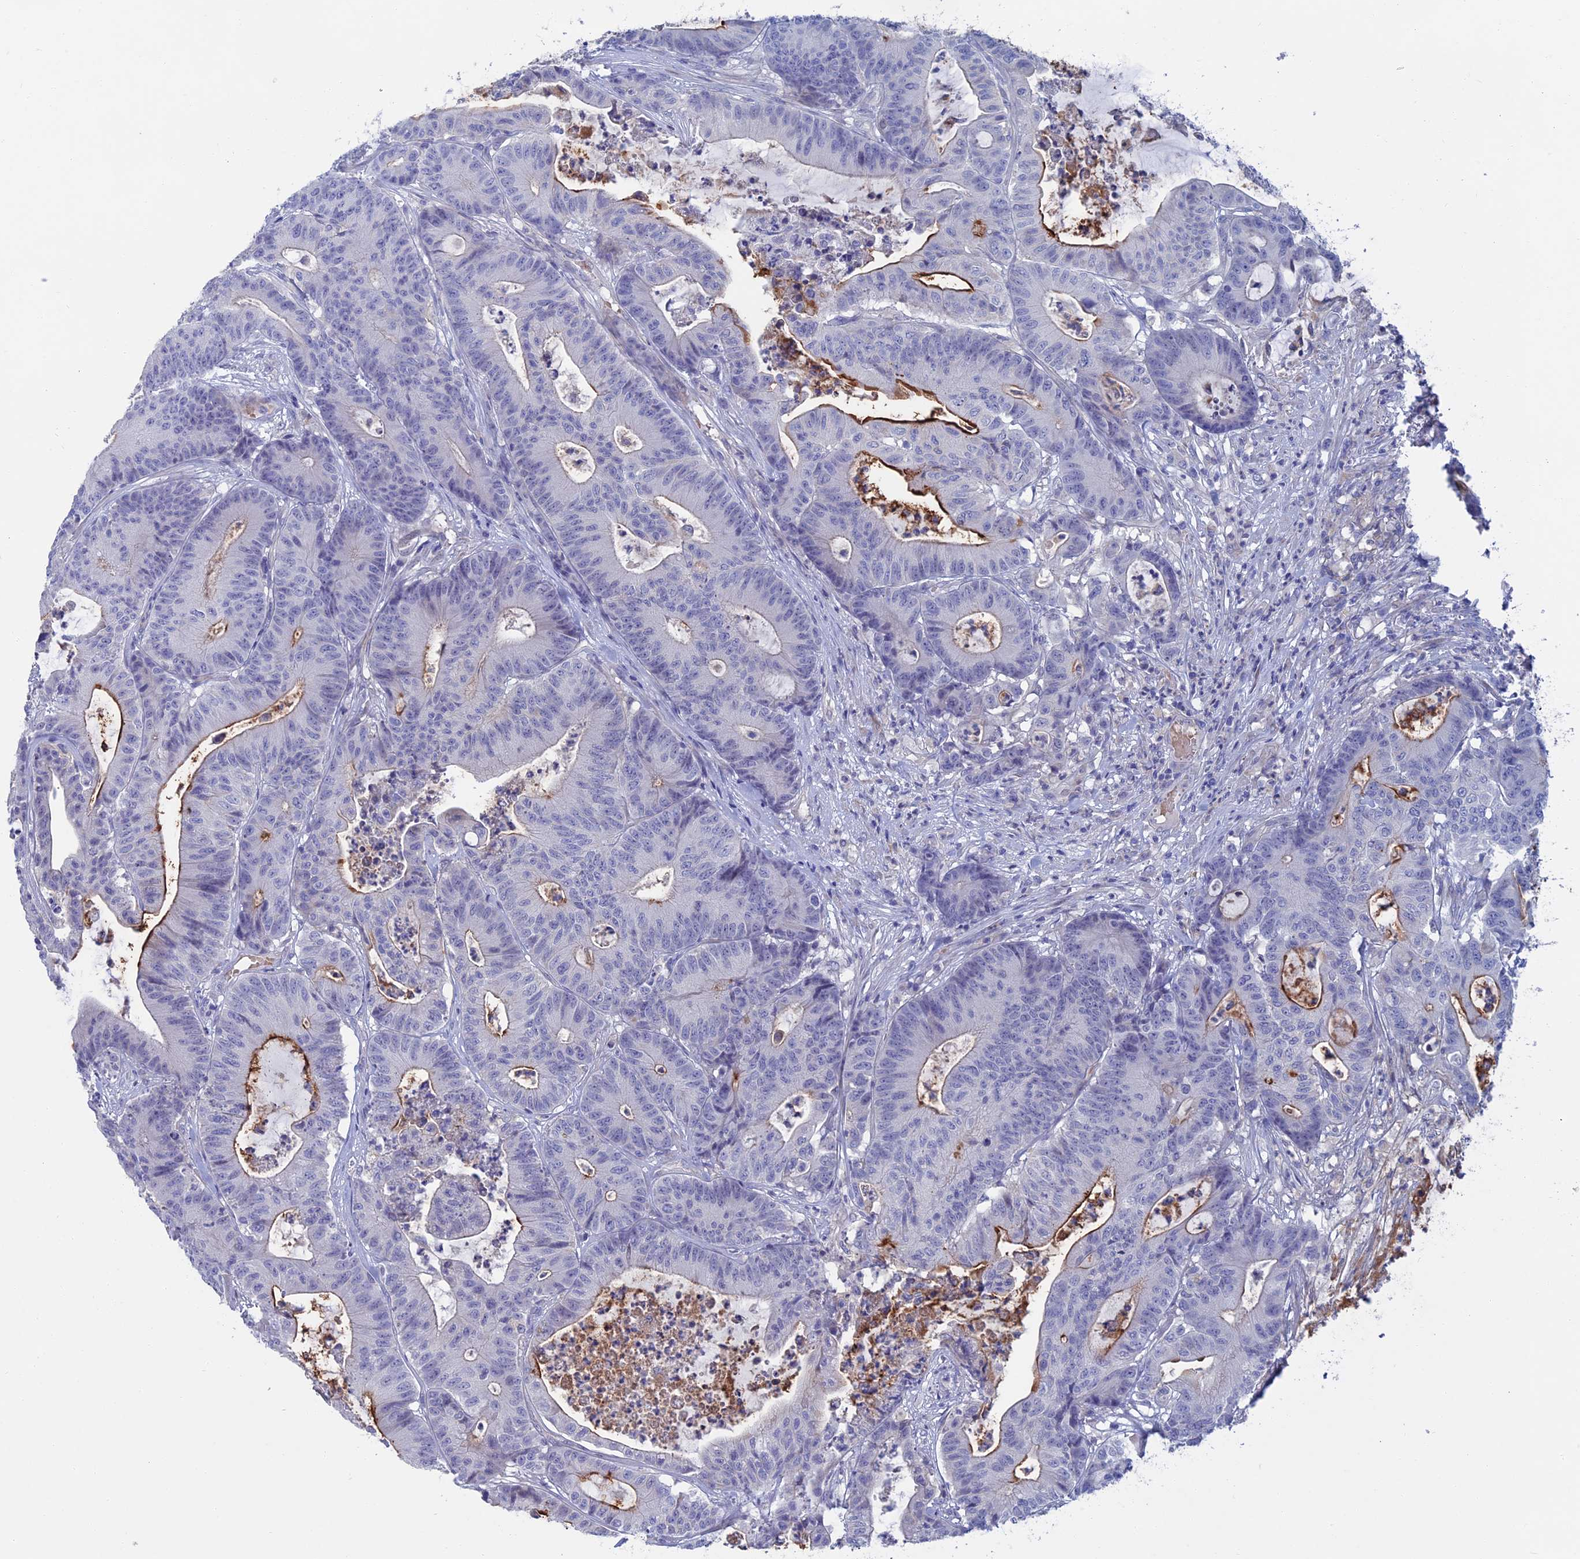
{"staining": {"intensity": "strong", "quantity": "<25%", "location": "cytoplasmic/membranous"}, "tissue": "colorectal cancer", "cell_type": "Tumor cells", "image_type": "cancer", "snomed": [{"axis": "morphology", "description": "Adenocarcinoma, NOS"}, {"axis": "topography", "description": "Colon"}], "caption": "Adenocarcinoma (colorectal) stained with a protein marker exhibits strong staining in tumor cells.", "gene": "SLC2A6", "patient": {"sex": "female", "age": 84}}